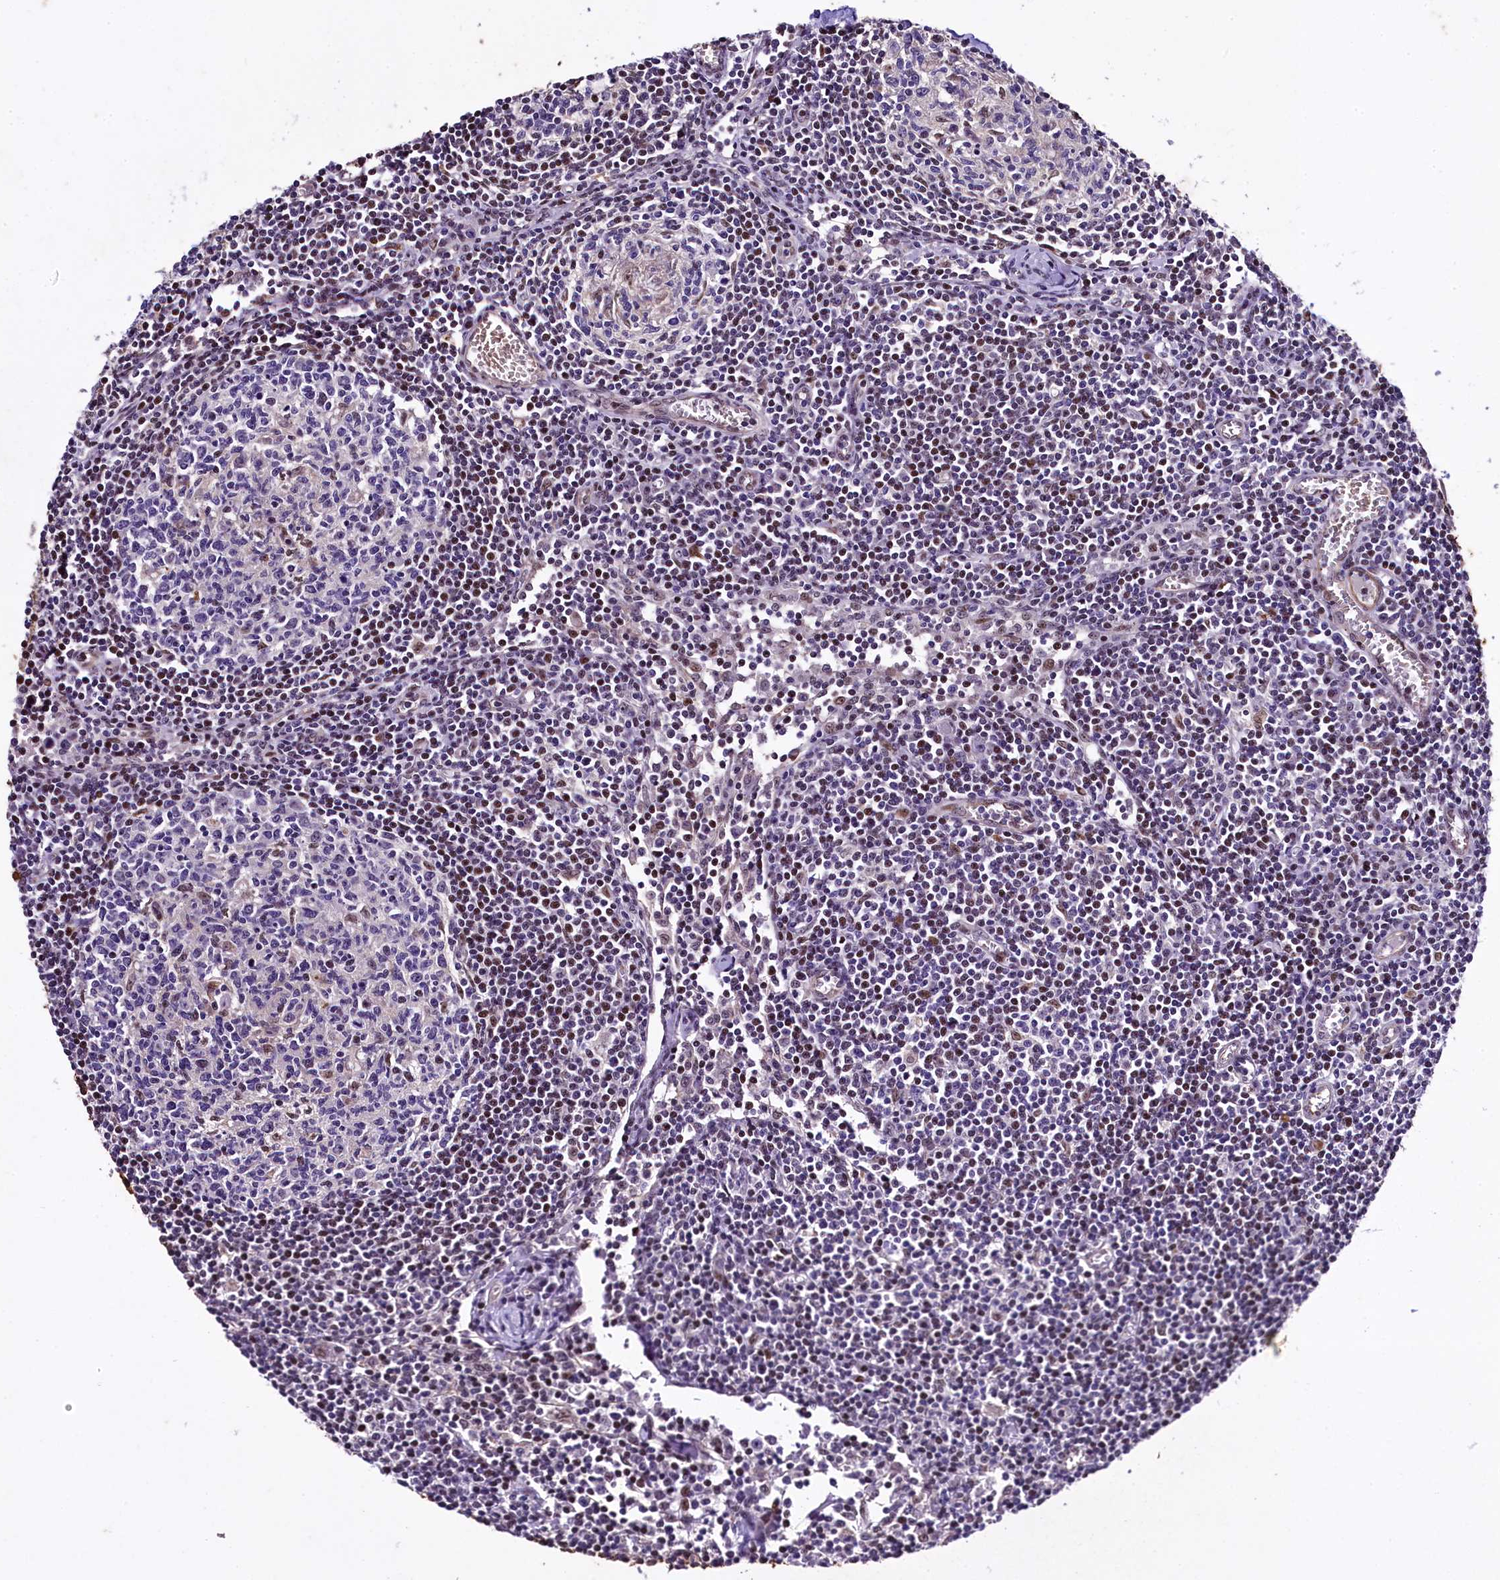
{"staining": {"intensity": "negative", "quantity": "none", "location": "none"}, "tissue": "lymph node", "cell_type": "Germinal center cells", "image_type": "normal", "snomed": [{"axis": "morphology", "description": "Normal tissue, NOS"}, {"axis": "topography", "description": "Lymph node"}], "caption": "IHC of normal lymph node demonstrates no expression in germinal center cells.", "gene": "SAMD10", "patient": {"sex": "female", "age": 55}}